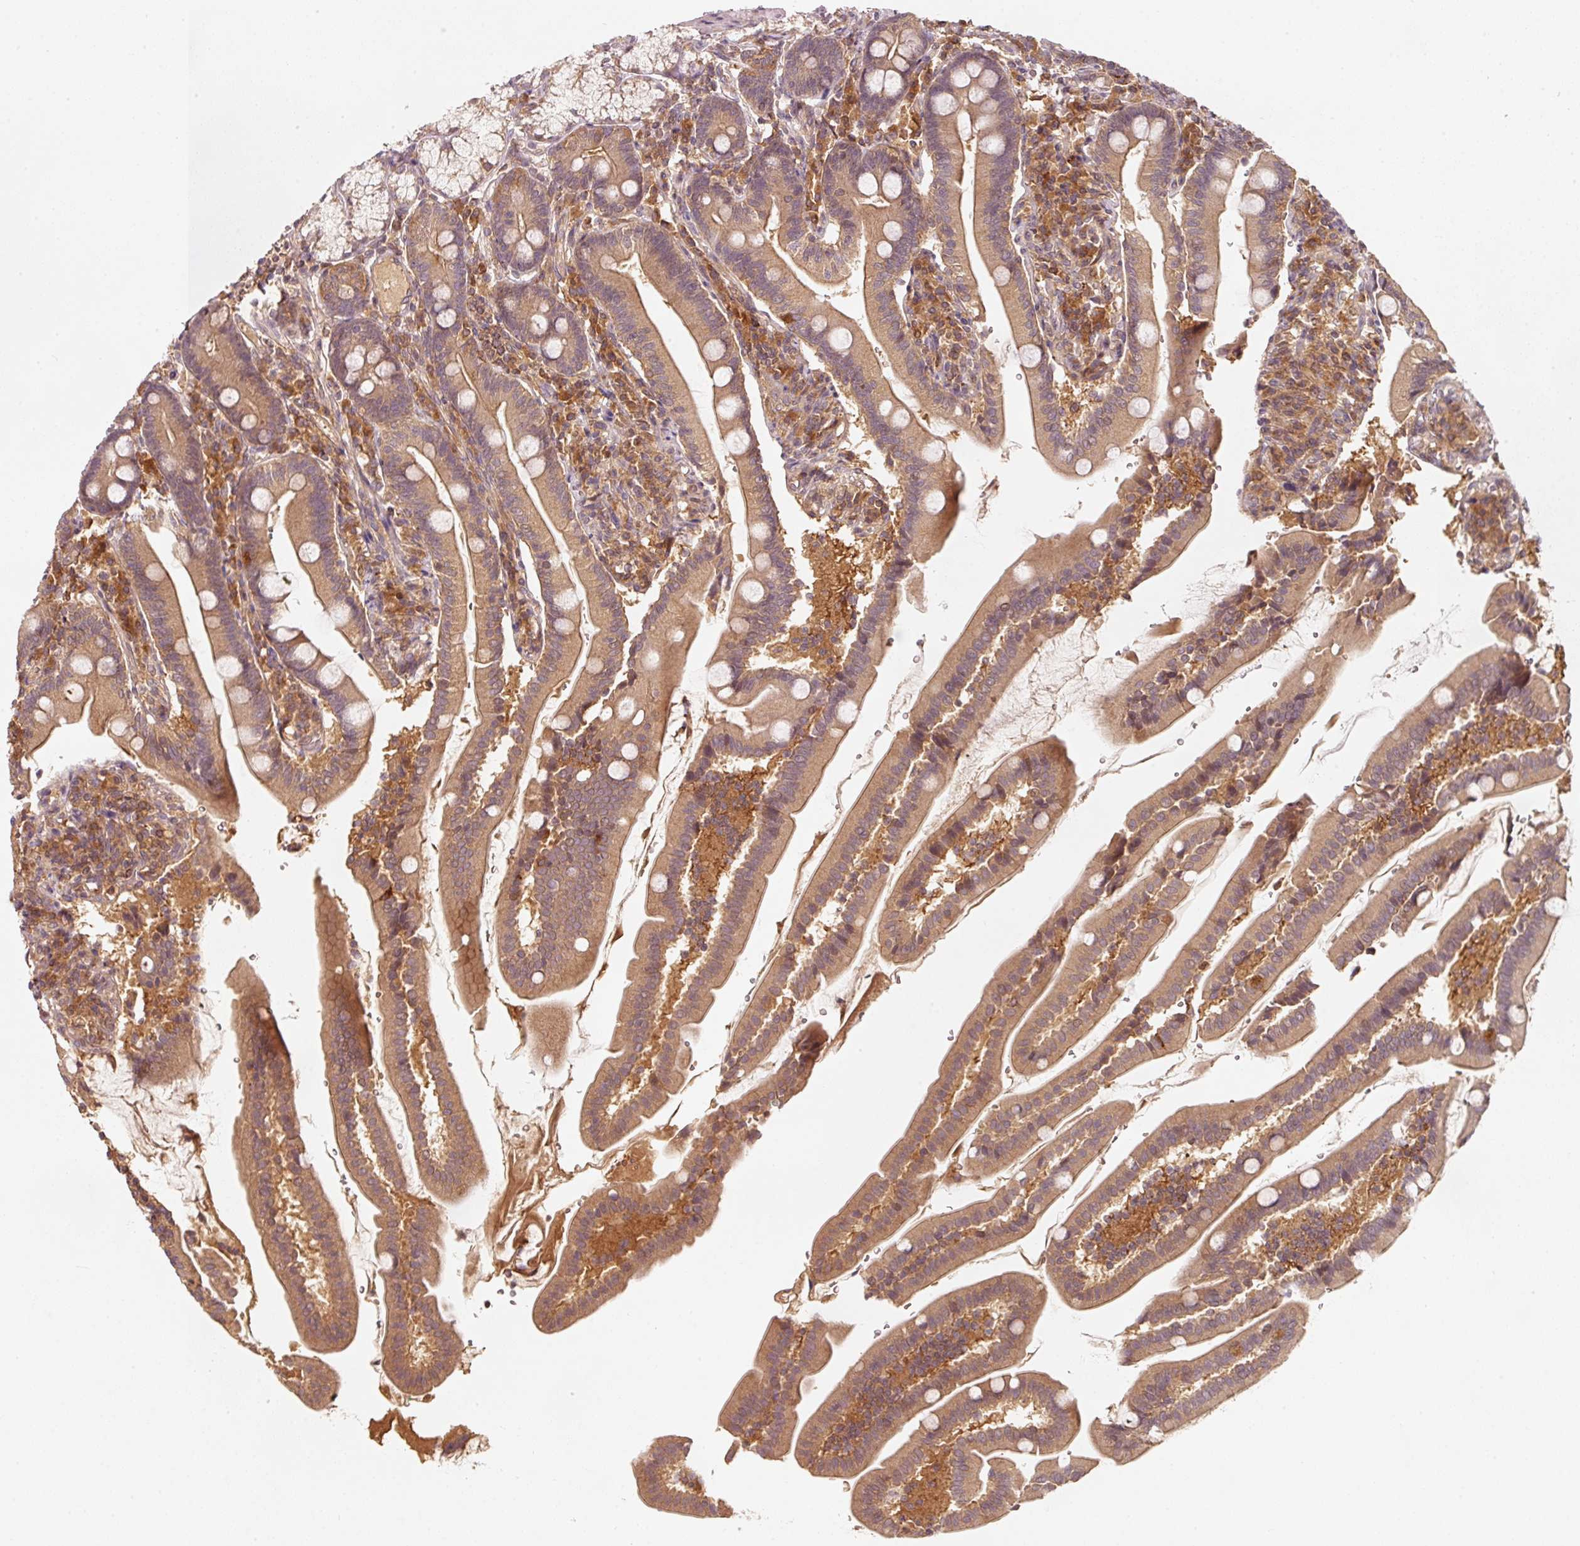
{"staining": {"intensity": "moderate", "quantity": ">75%", "location": "cytoplasmic/membranous"}, "tissue": "duodenum", "cell_type": "Glandular cells", "image_type": "normal", "snomed": [{"axis": "morphology", "description": "Normal tissue, NOS"}, {"axis": "topography", "description": "Duodenum"}], "caption": "Immunohistochemistry (IHC) micrograph of normal duodenum: human duodenum stained using immunohistochemistry (IHC) exhibits medium levels of moderate protein expression localized specifically in the cytoplasmic/membranous of glandular cells, appearing as a cytoplasmic/membranous brown color.", "gene": "RRAS2", "patient": {"sex": "female", "age": 67}}